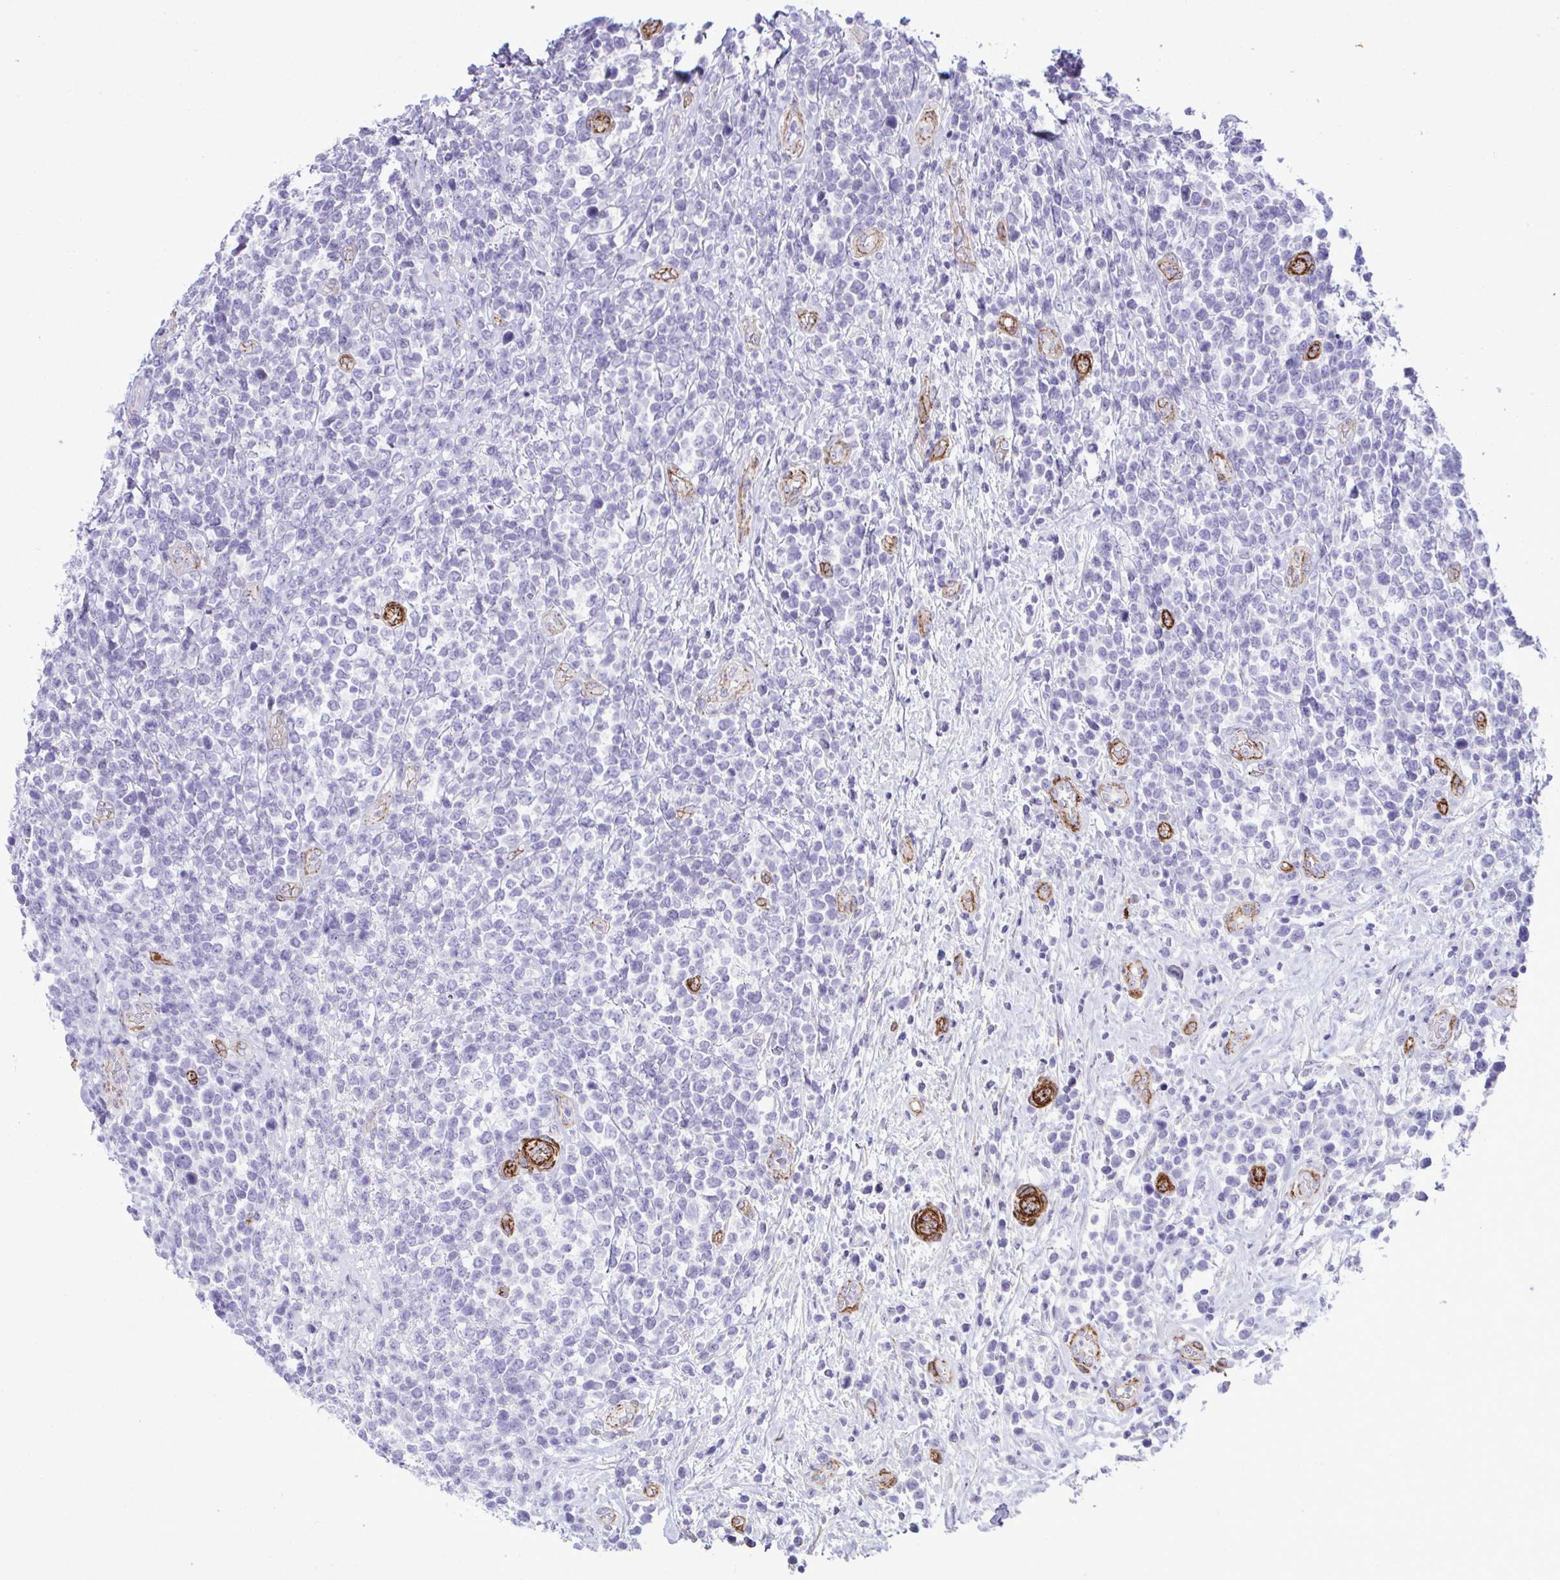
{"staining": {"intensity": "negative", "quantity": "none", "location": "none"}, "tissue": "lymphoma", "cell_type": "Tumor cells", "image_type": "cancer", "snomed": [{"axis": "morphology", "description": "Malignant lymphoma, non-Hodgkin's type, High grade"}, {"axis": "topography", "description": "Soft tissue"}], "caption": "Human lymphoma stained for a protein using immunohistochemistry (IHC) reveals no positivity in tumor cells.", "gene": "SYNPO2L", "patient": {"sex": "female", "age": 56}}